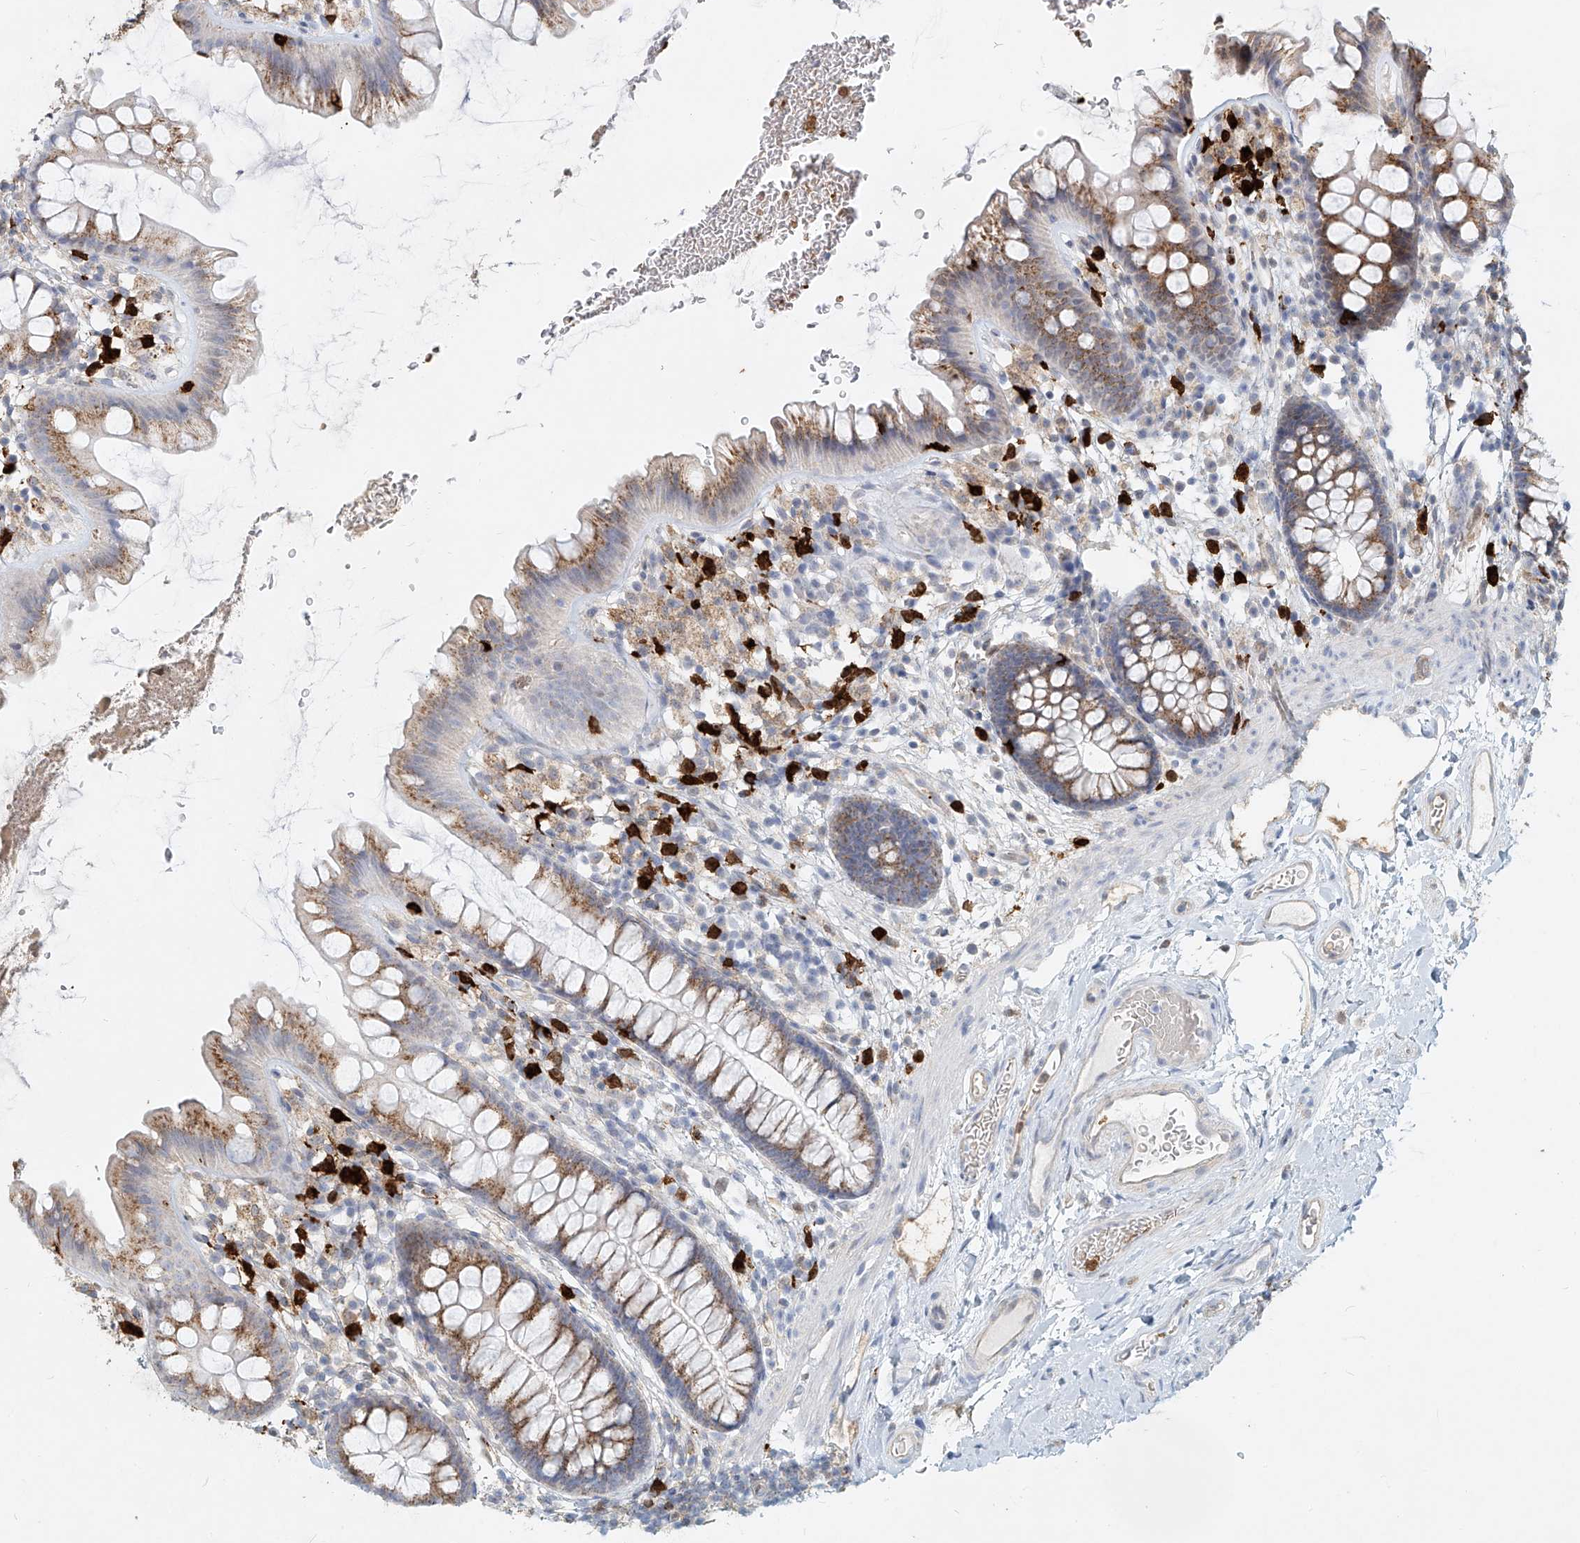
{"staining": {"intensity": "weak", "quantity": ">75%", "location": "cytoplasmic/membranous"}, "tissue": "colon", "cell_type": "Endothelial cells", "image_type": "normal", "snomed": [{"axis": "morphology", "description": "Normal tissue, NOS"}, {"axis": "topography", "description": "Colon"}], "caption": "This is an image of IHC staining of normal colon, which shows weak staining in the cytoplasmic/membranous of endothelial cells.", "gene": "PTPRA", "patient": {"sex": "female", "age": 62}}